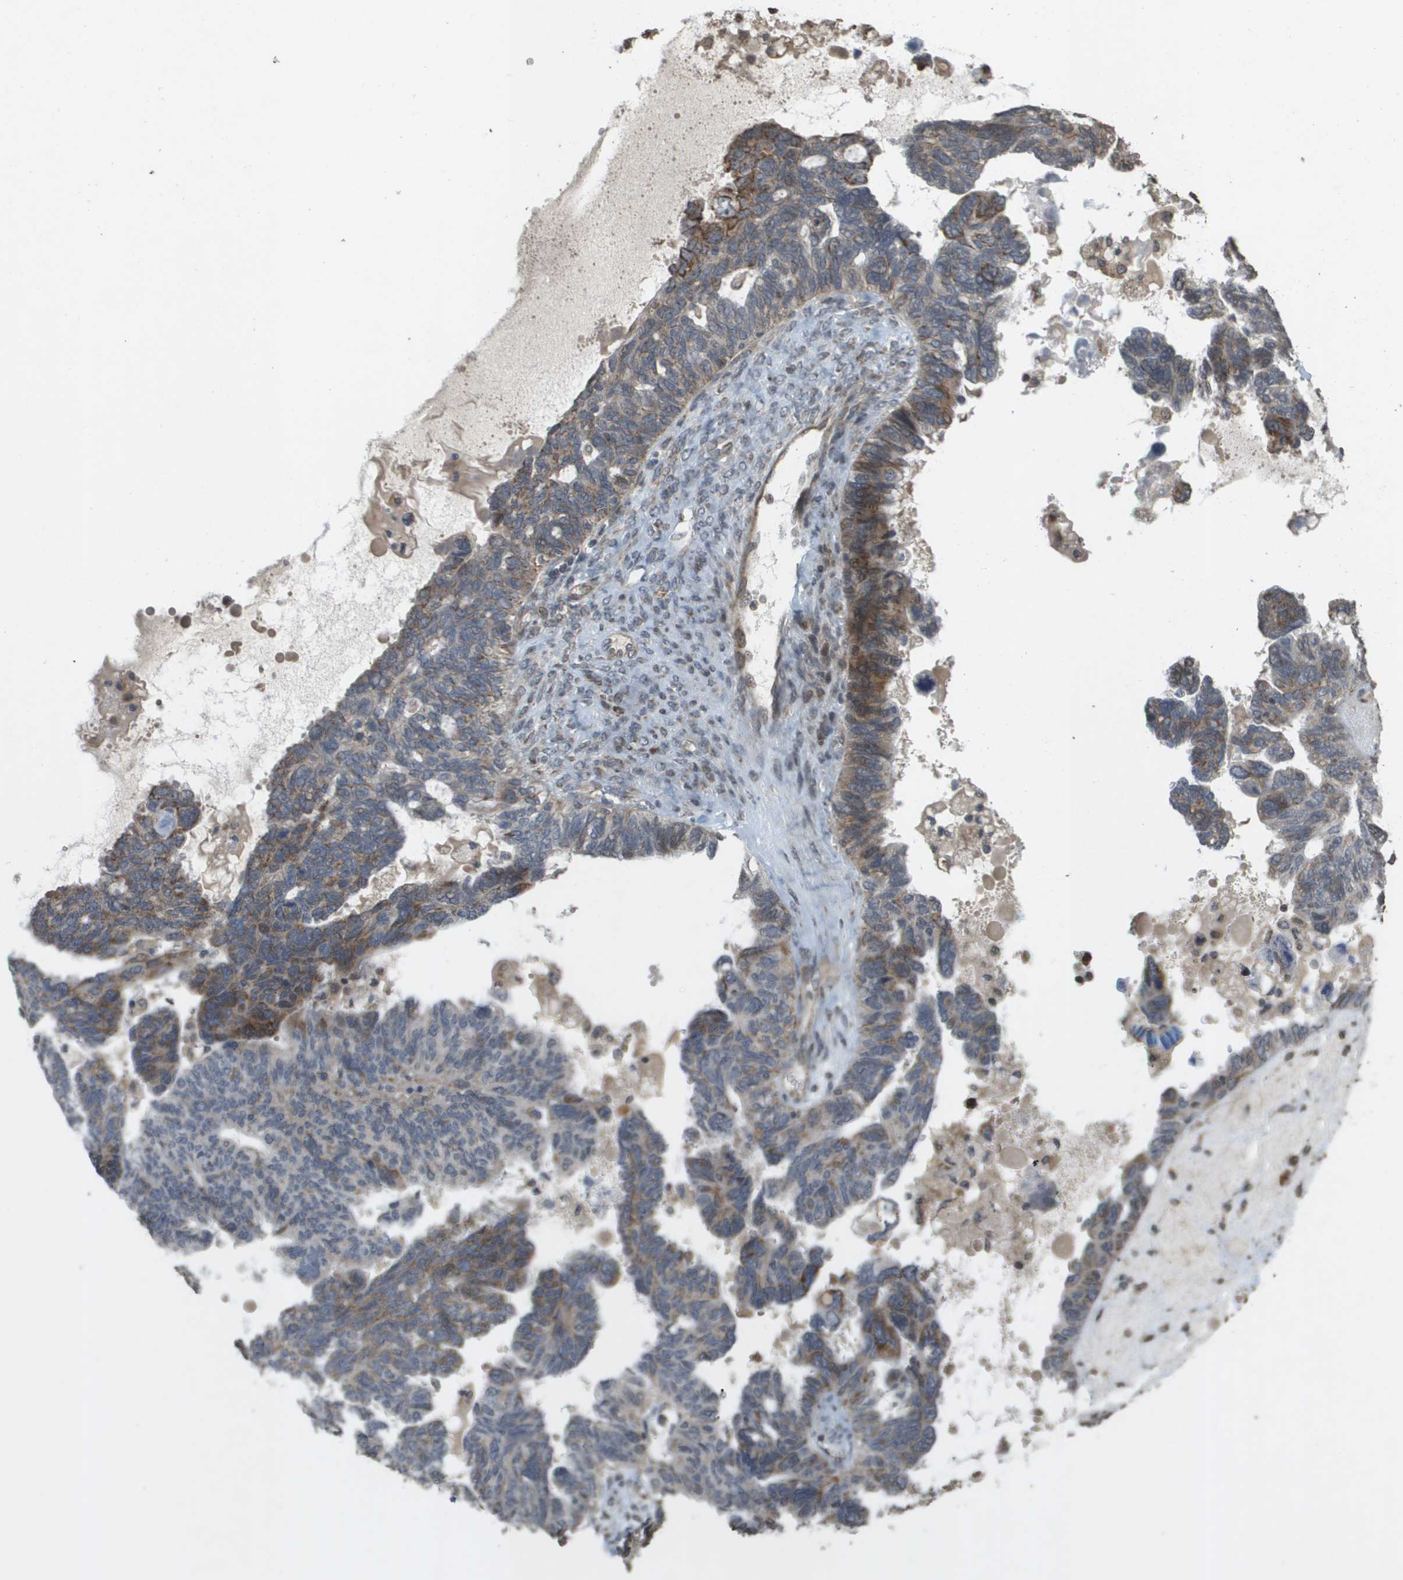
{"staining": {"intensity": "moderate", "quantity": "25%-75%", "location": "cytoplasmic/membranous"}, "tissue": "ovarian cancer", "cell_type": "Tumor cells", "image_type": "cancer", "snomed": [{"axis": "morphology", "description": "Cystadenocarcinoma, serous, NOS"}, {"axis": "topography", "description": "Ovary"}], "caption": "Brown immunohistochemical staining in human serous cystadenocarcinoma (ovarian) reveals moderate cytoplasmic/membranous staining in about 25%-75% of tumor cells.", "gene": "RAB21", "patient": {"sex": "female", "age": 79}}